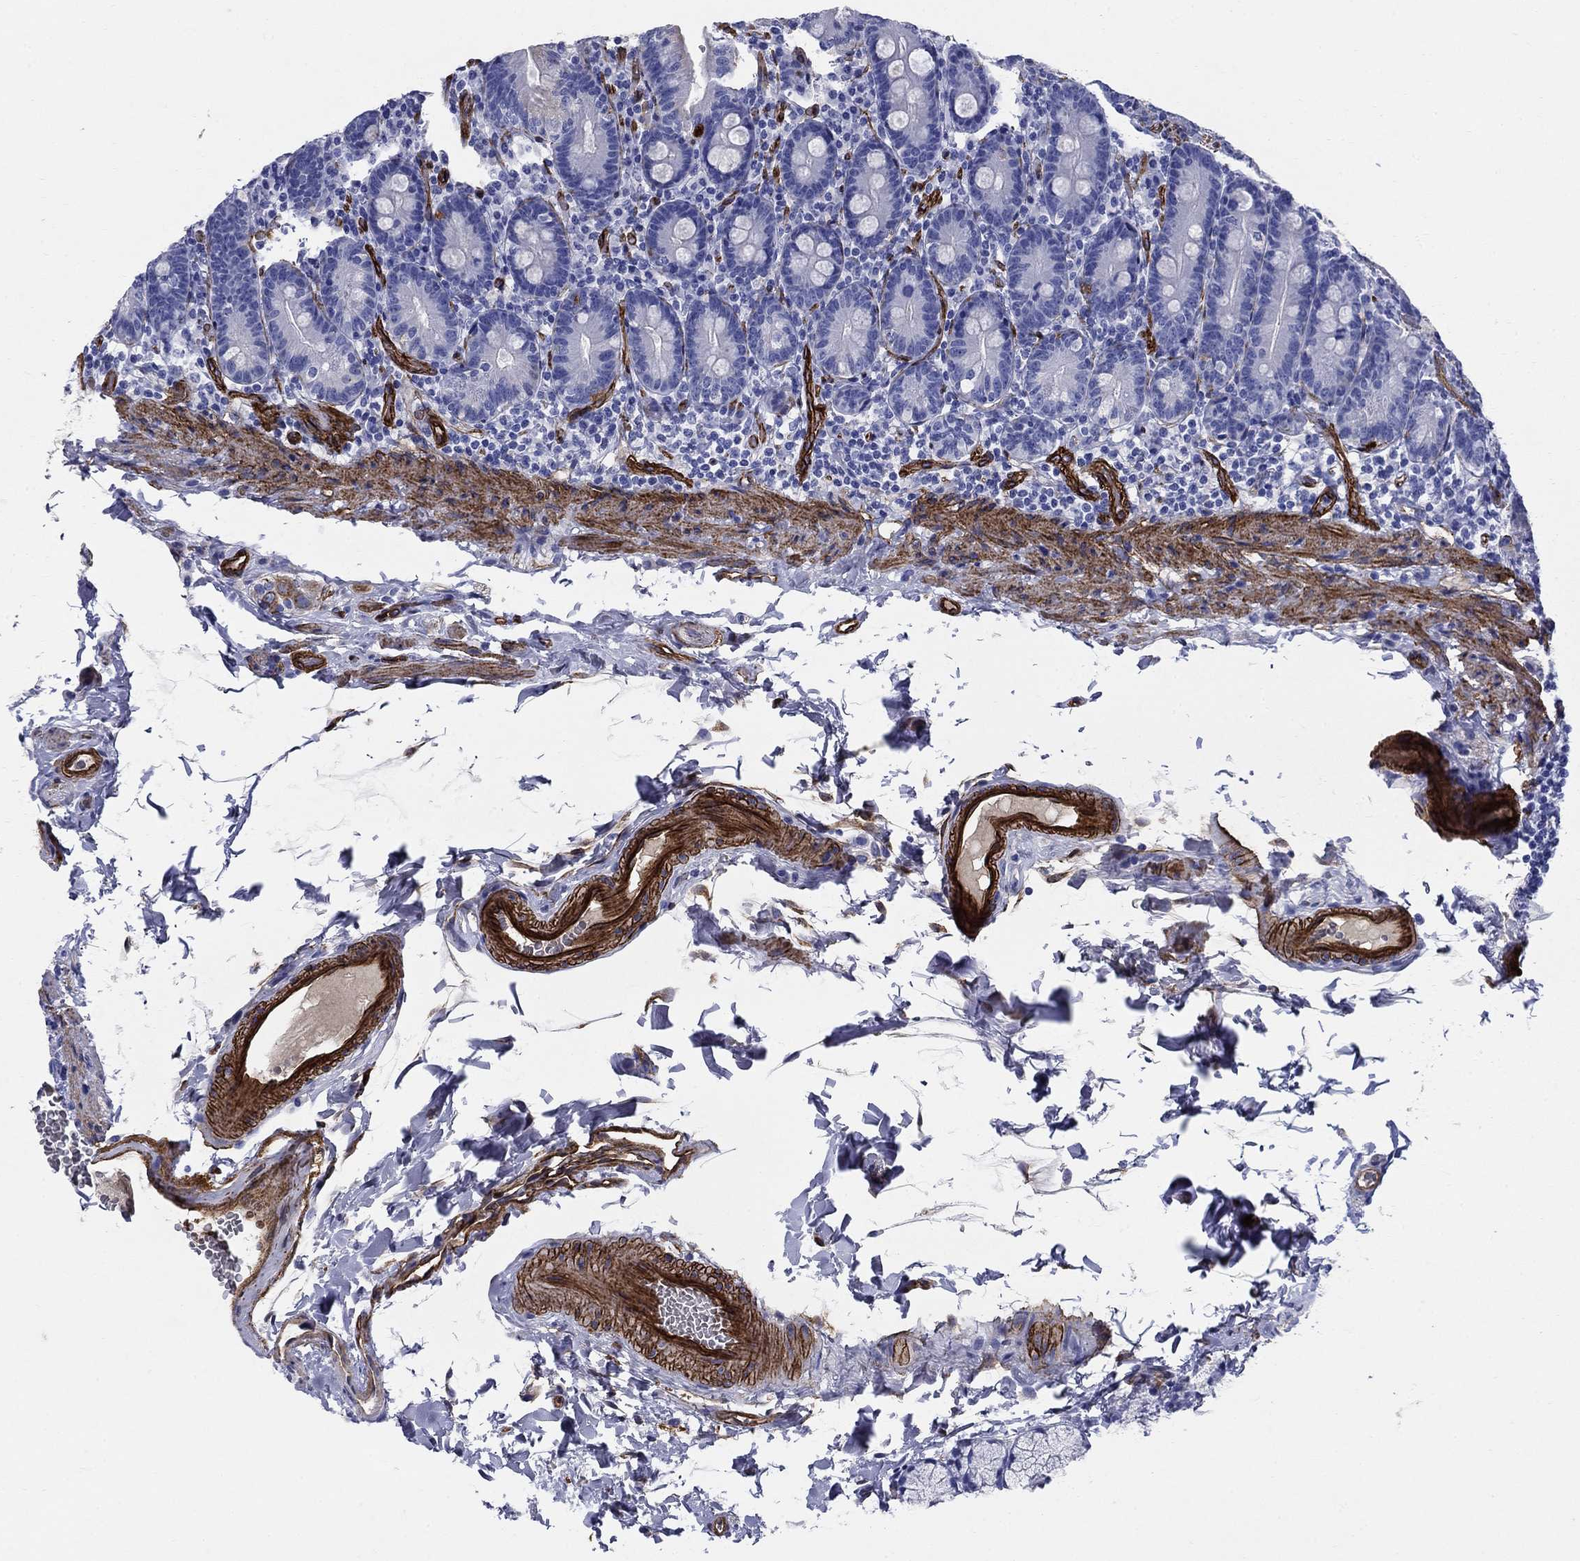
{"staining": {"intensity": "negative", "quantity": "none", "location": "none"}, "tissue": "duodenum", "cell_type": "Glandular cells", "image_type": "normal", "snomed": [{"axis": "morphology", "description": "Normal tissue, NOS"}, {"axis": "topography", "description": "Duodenum"}], "caption": "This is an immunohistochemistry histopathology image of benign human duodenum. There is no positivity in glandular cells.", "gene": "VTN", "patient": {"sex": "female", "age": 67}}